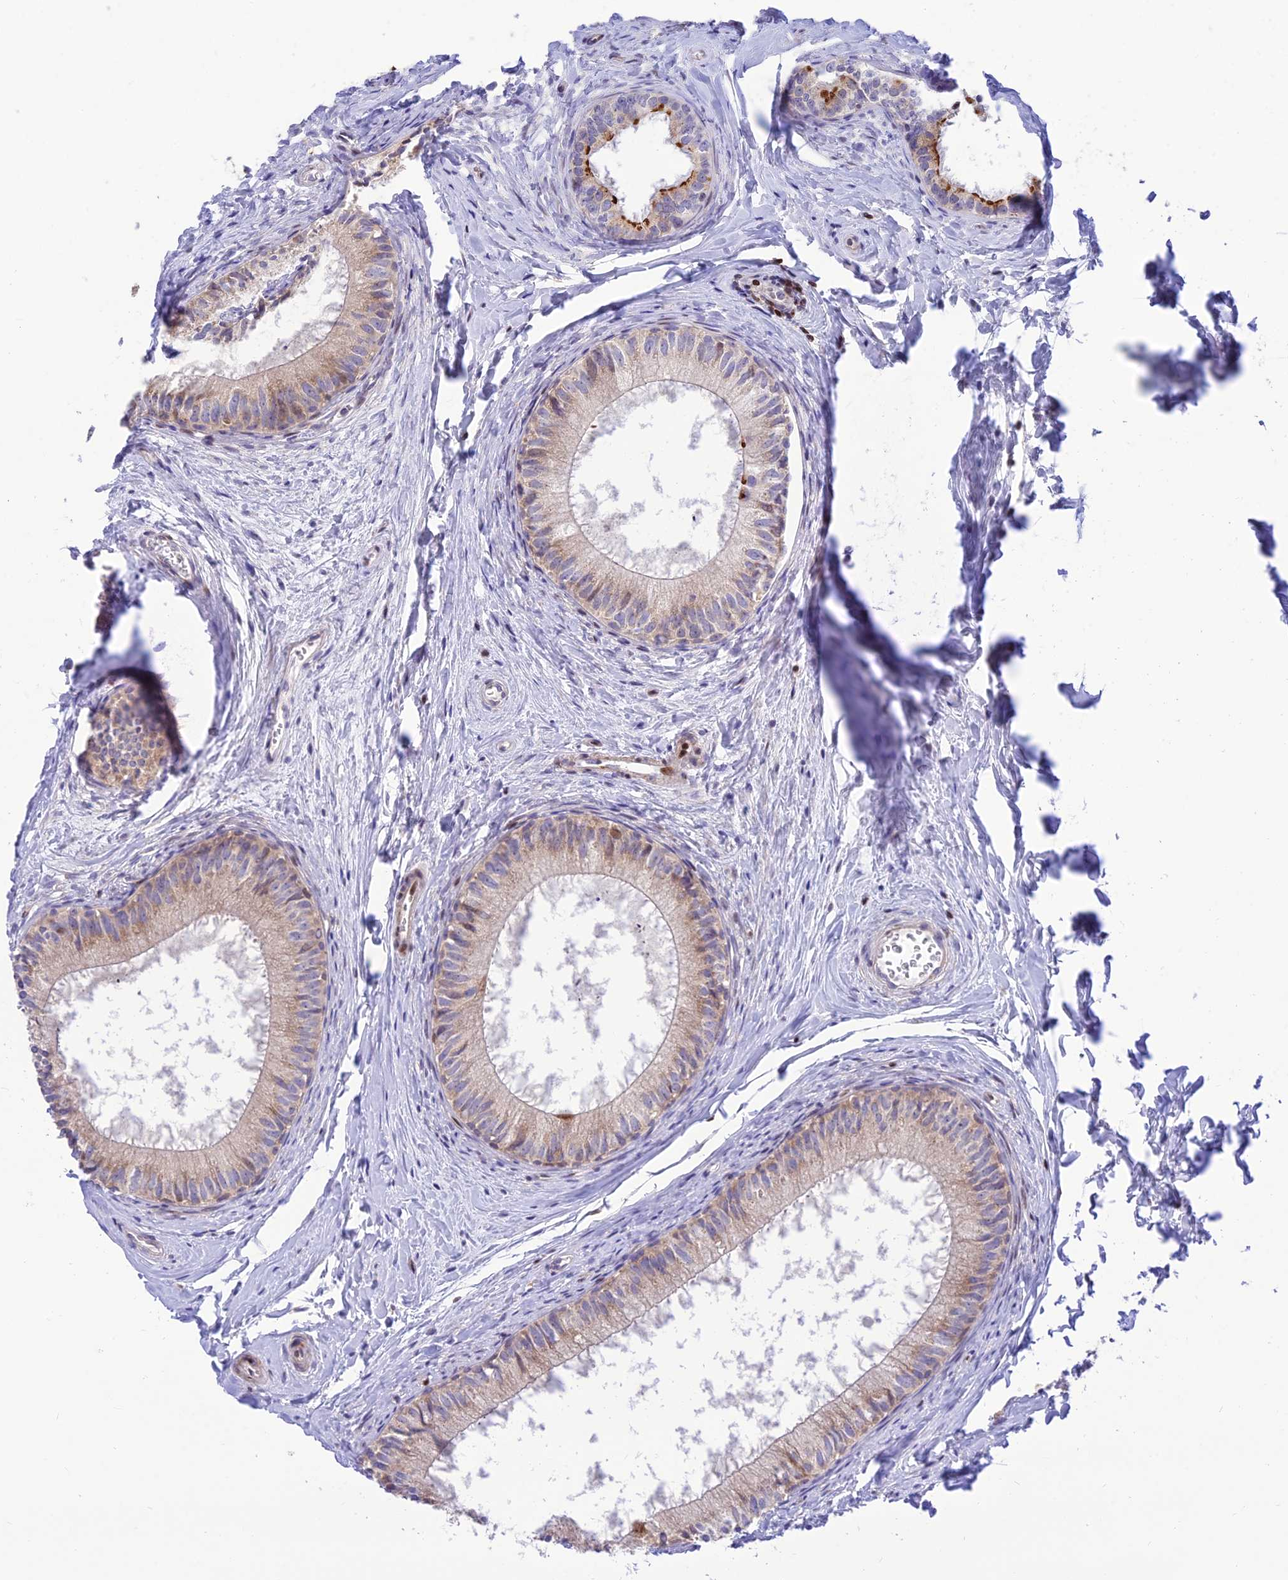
{"staining": {"intensity": "strong", "quantity": "<25%", "location": "cytoplasmic/membranous"}, "tissue": "epididymis", "cell_type": "Glandular cells", "image_type": "normal", "snomed": [{"axis": "morphology", "description": "Normal tissue, NOS"}, {"axis": "topography", "description": "Epididymis"}], "caption": "This histopathology image exhibits normal epididymis stained with immunohistochemistry (IHC) to label a protein in brown. The cytoplasmic/membranous of glandular cells show strong positivity for the protein. Nuclei are counter-stained blue.", "gene": "FAM186B", "patient": {"sex": "male", "age": 34}}